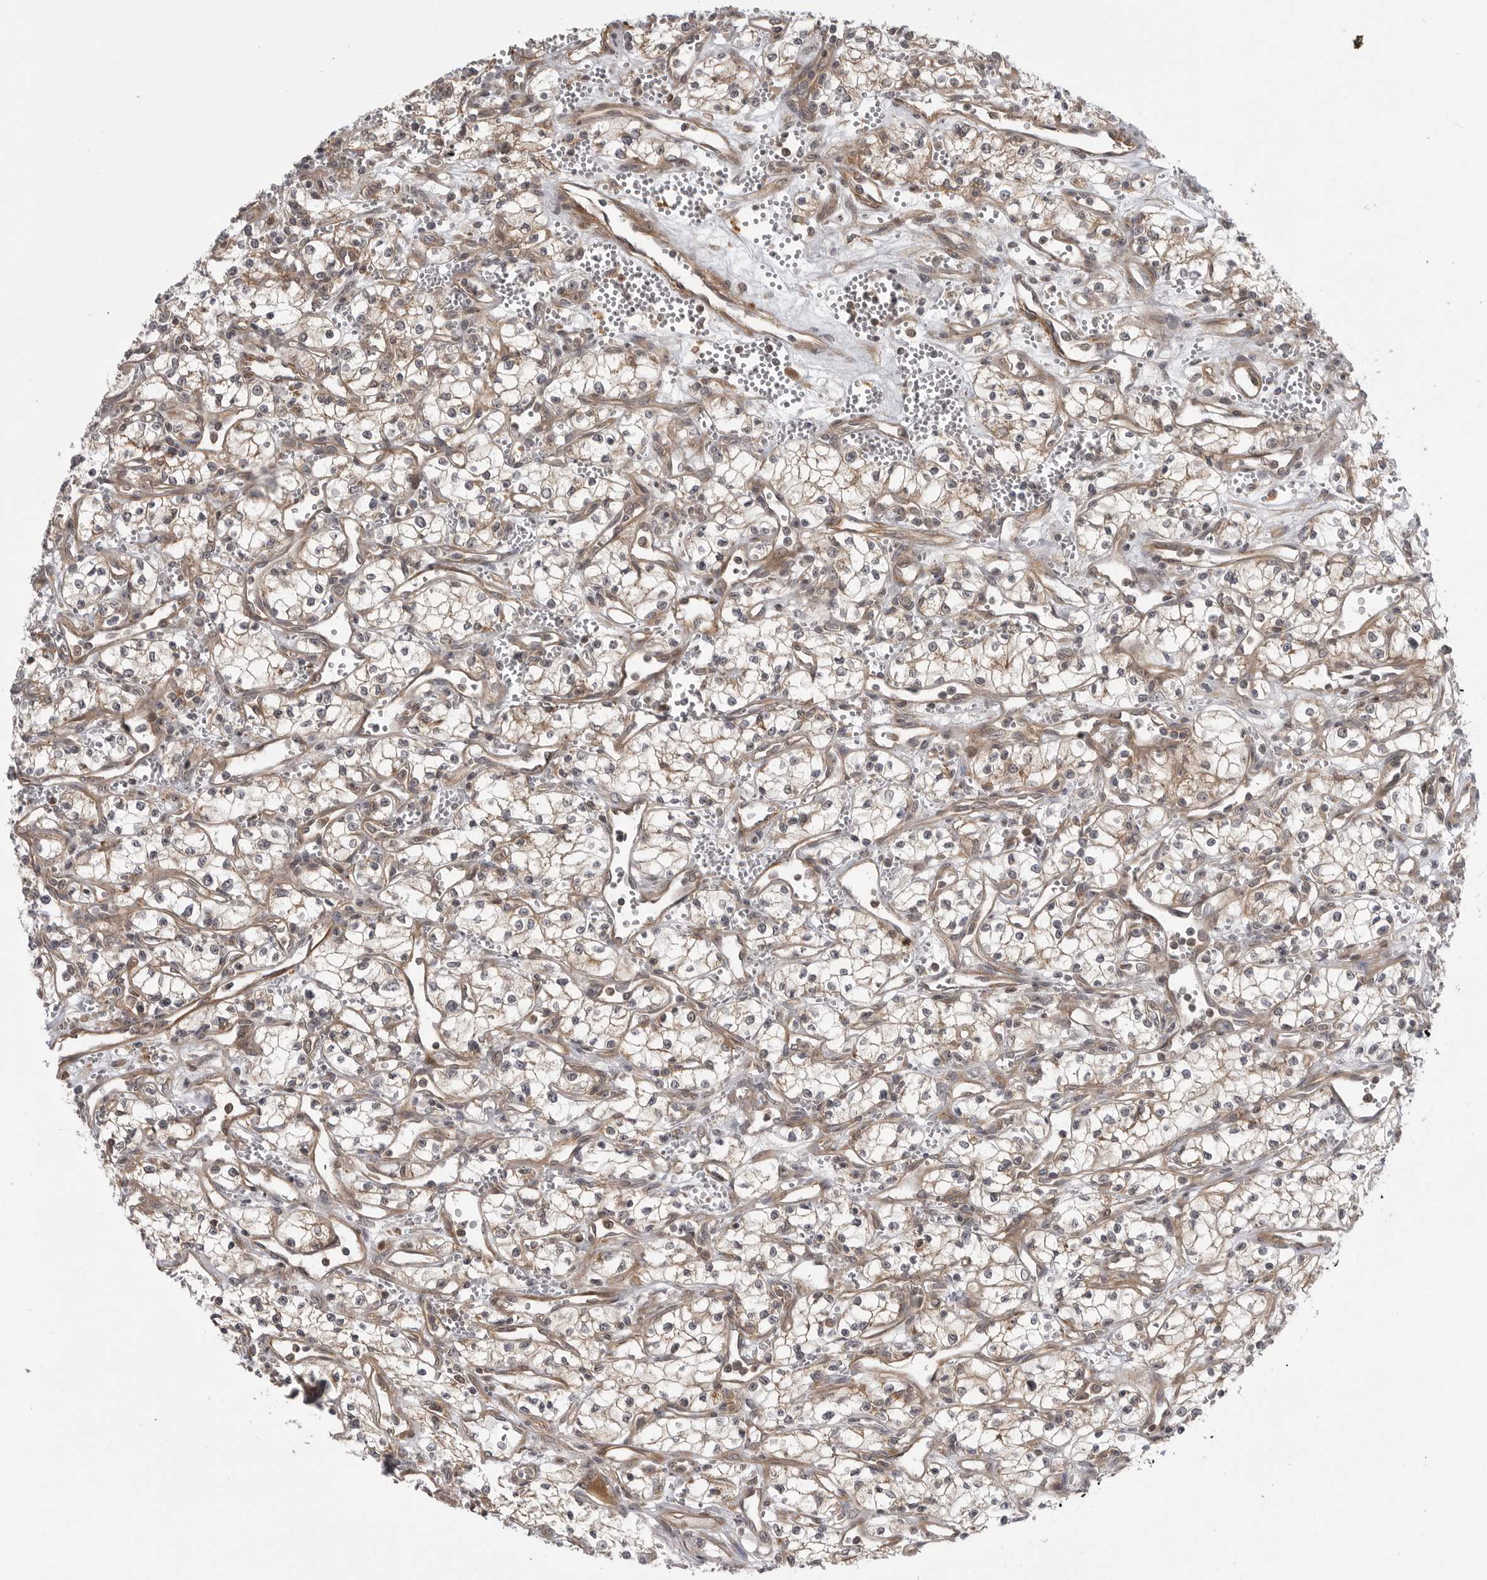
{"staining": {"intensity": "weak", "quantity": "25%-75%", "location": "cytoplasmic/membranous"}, "tissue": "renal cancer", "cell_type": "Tumor cells", "image_type": "cancer", "snomed": [{"axis": "morphology", "description": "Adenocarcinoma, NOS"}, {"axis": "topography", "description": "Kidney"}], "caption": "A histopathology image of human renal adenocarcinoma stained for a protein exhibits weak cytoplasmic/membranous brown staining in tumor cells.", "gene": "LRRC45", "patient": {"sex": "male", "age": 59}}